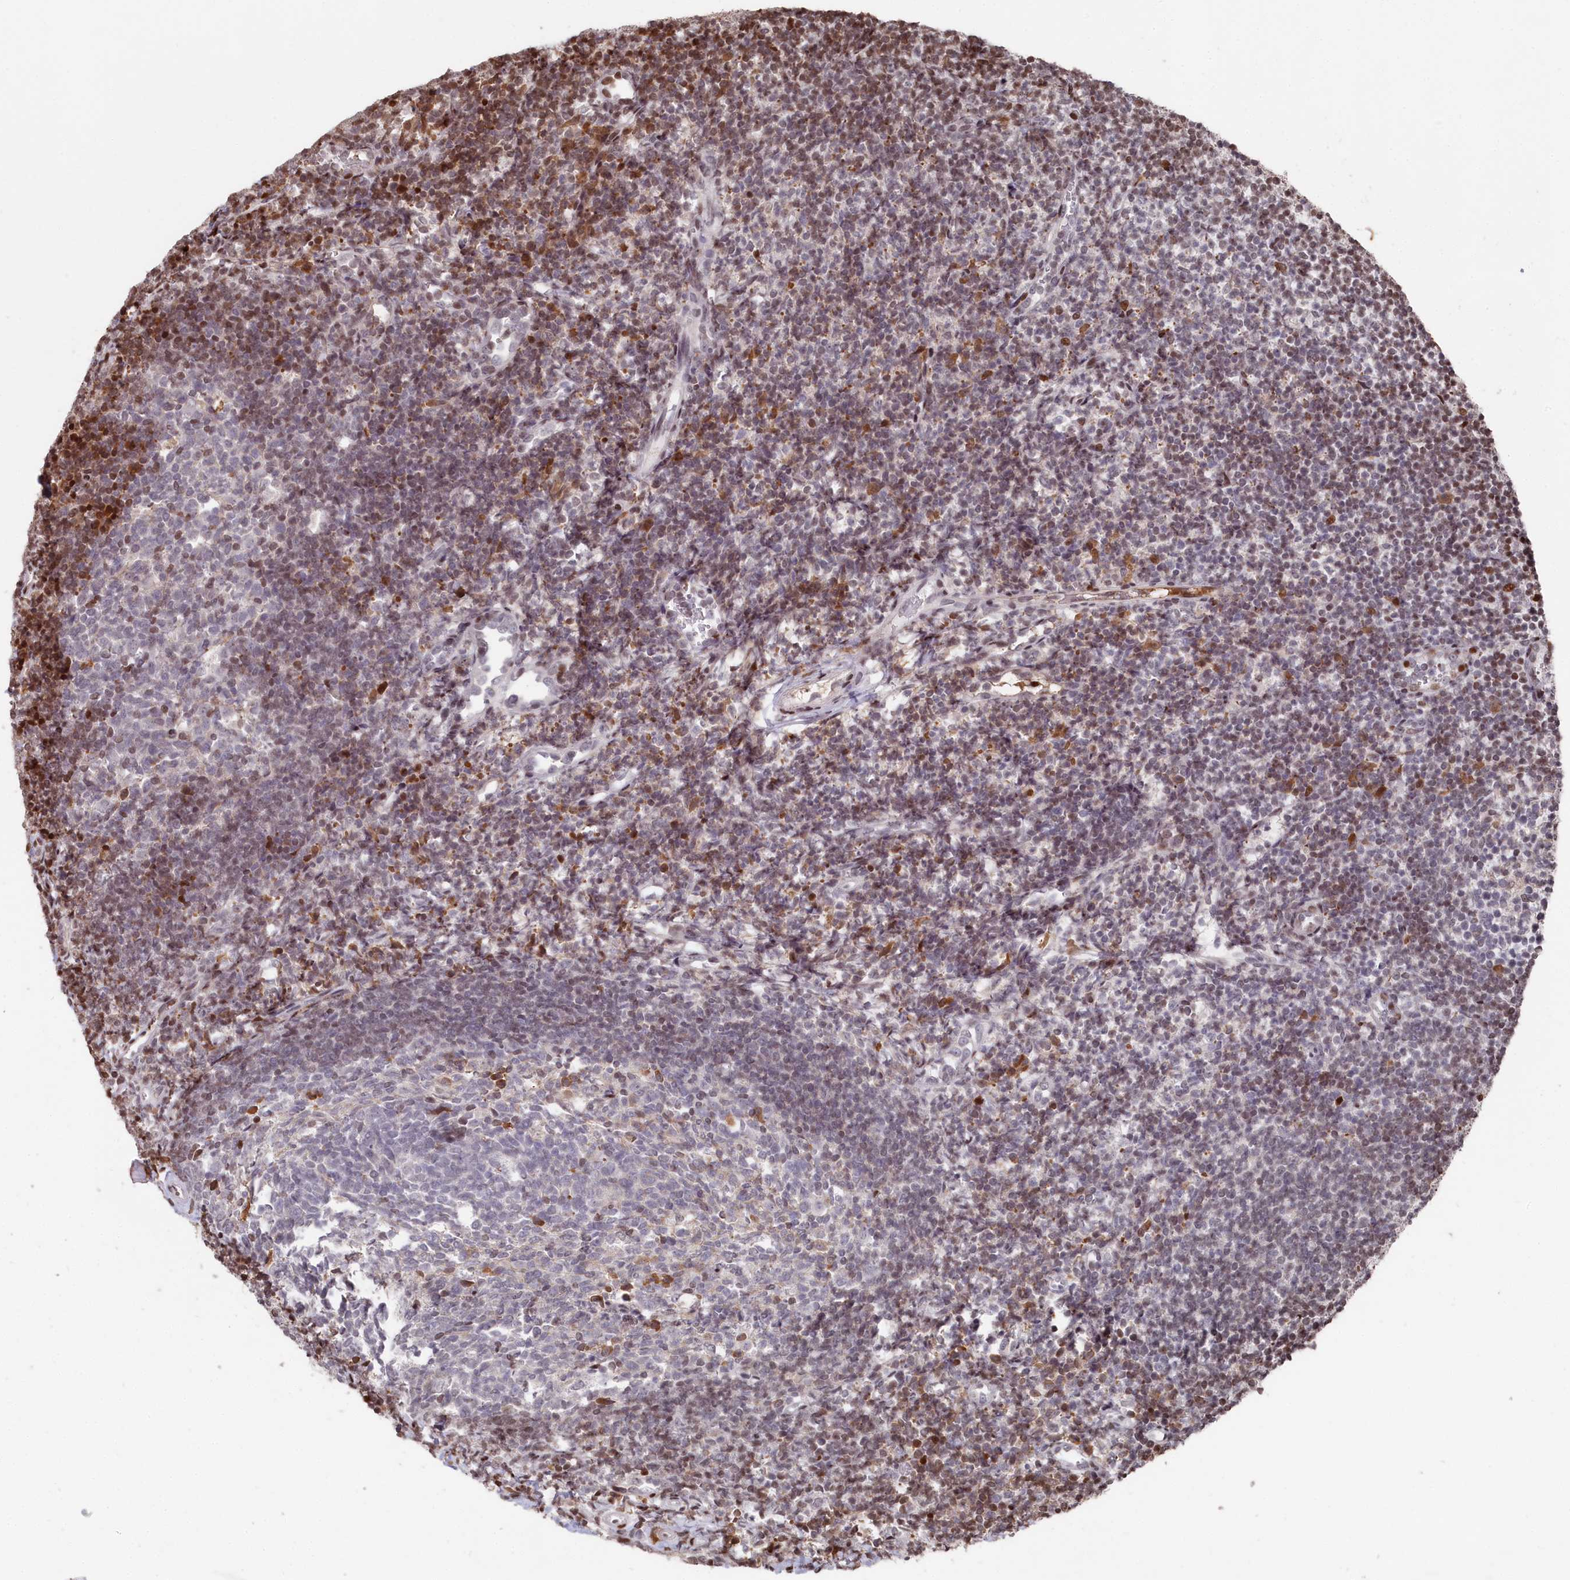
{"staining": {"intensity": "moderate", "quantity": "<25%", "location": "cytoplasmic/membranous,nuclear"}, "tissue": "tonsil", "cell_type": "Germinal center cells", "image_type": "normal", "snomed": [{"axis": "morphology", "description": "Normal tissue, NOS"}, {"axis": "topography", "description": "Tonsil"}], "caption": "Tonsil was stained to show a protein in brown. There is low levels of moderate cytoplasmic/membranous,nuclear staining in about <25% of germinal center cells. Immunohistochemistry stains the protein of interest in brown and the nuclei are stained blue.", "gene": "MCF2L2", "patient": {"sex": "female", "age": 10}}